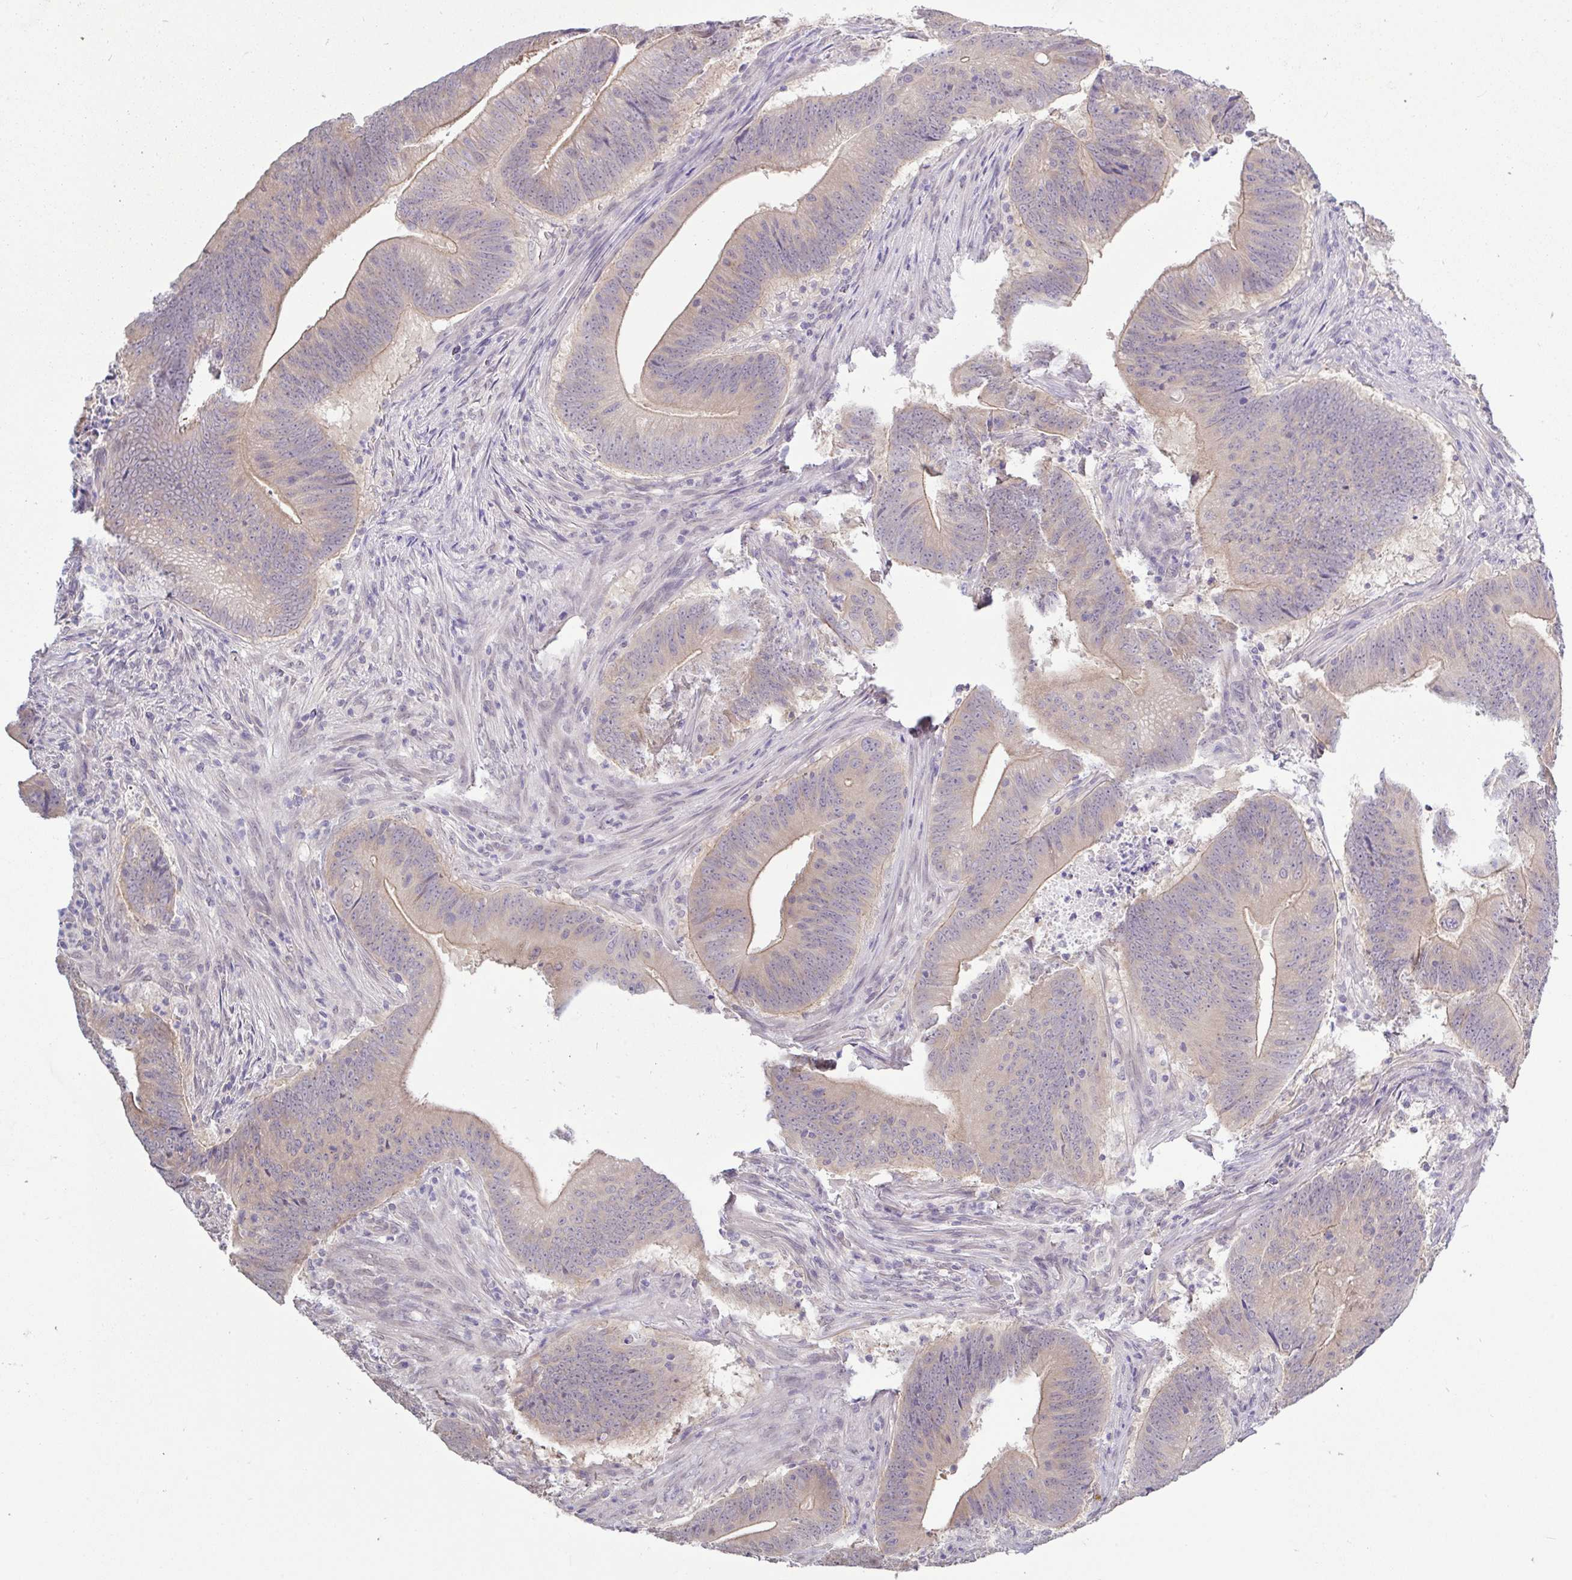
{"staining": {"intensity": "weak", "quantity": "25%-75%", "location": "cytoplasmic/membranous"}, "tissue": "colorectal cancer", "cell_type": "Tumor cells", "image_type": "cancer", "snomed": [{"axis": "morphology", "description": "Adenocarcinoma, NOS"}, {"axis": "topography", "description": "Colon"}], "caption": "Protein staining of colorectal cancer tissue shows weak cytoplasmic/membranous expression in approximately 25%-75% of tumor cells. Nuclei are stained in blue.", "gene": "HYPK", "patient": {"sex": "female", "age": 87}}